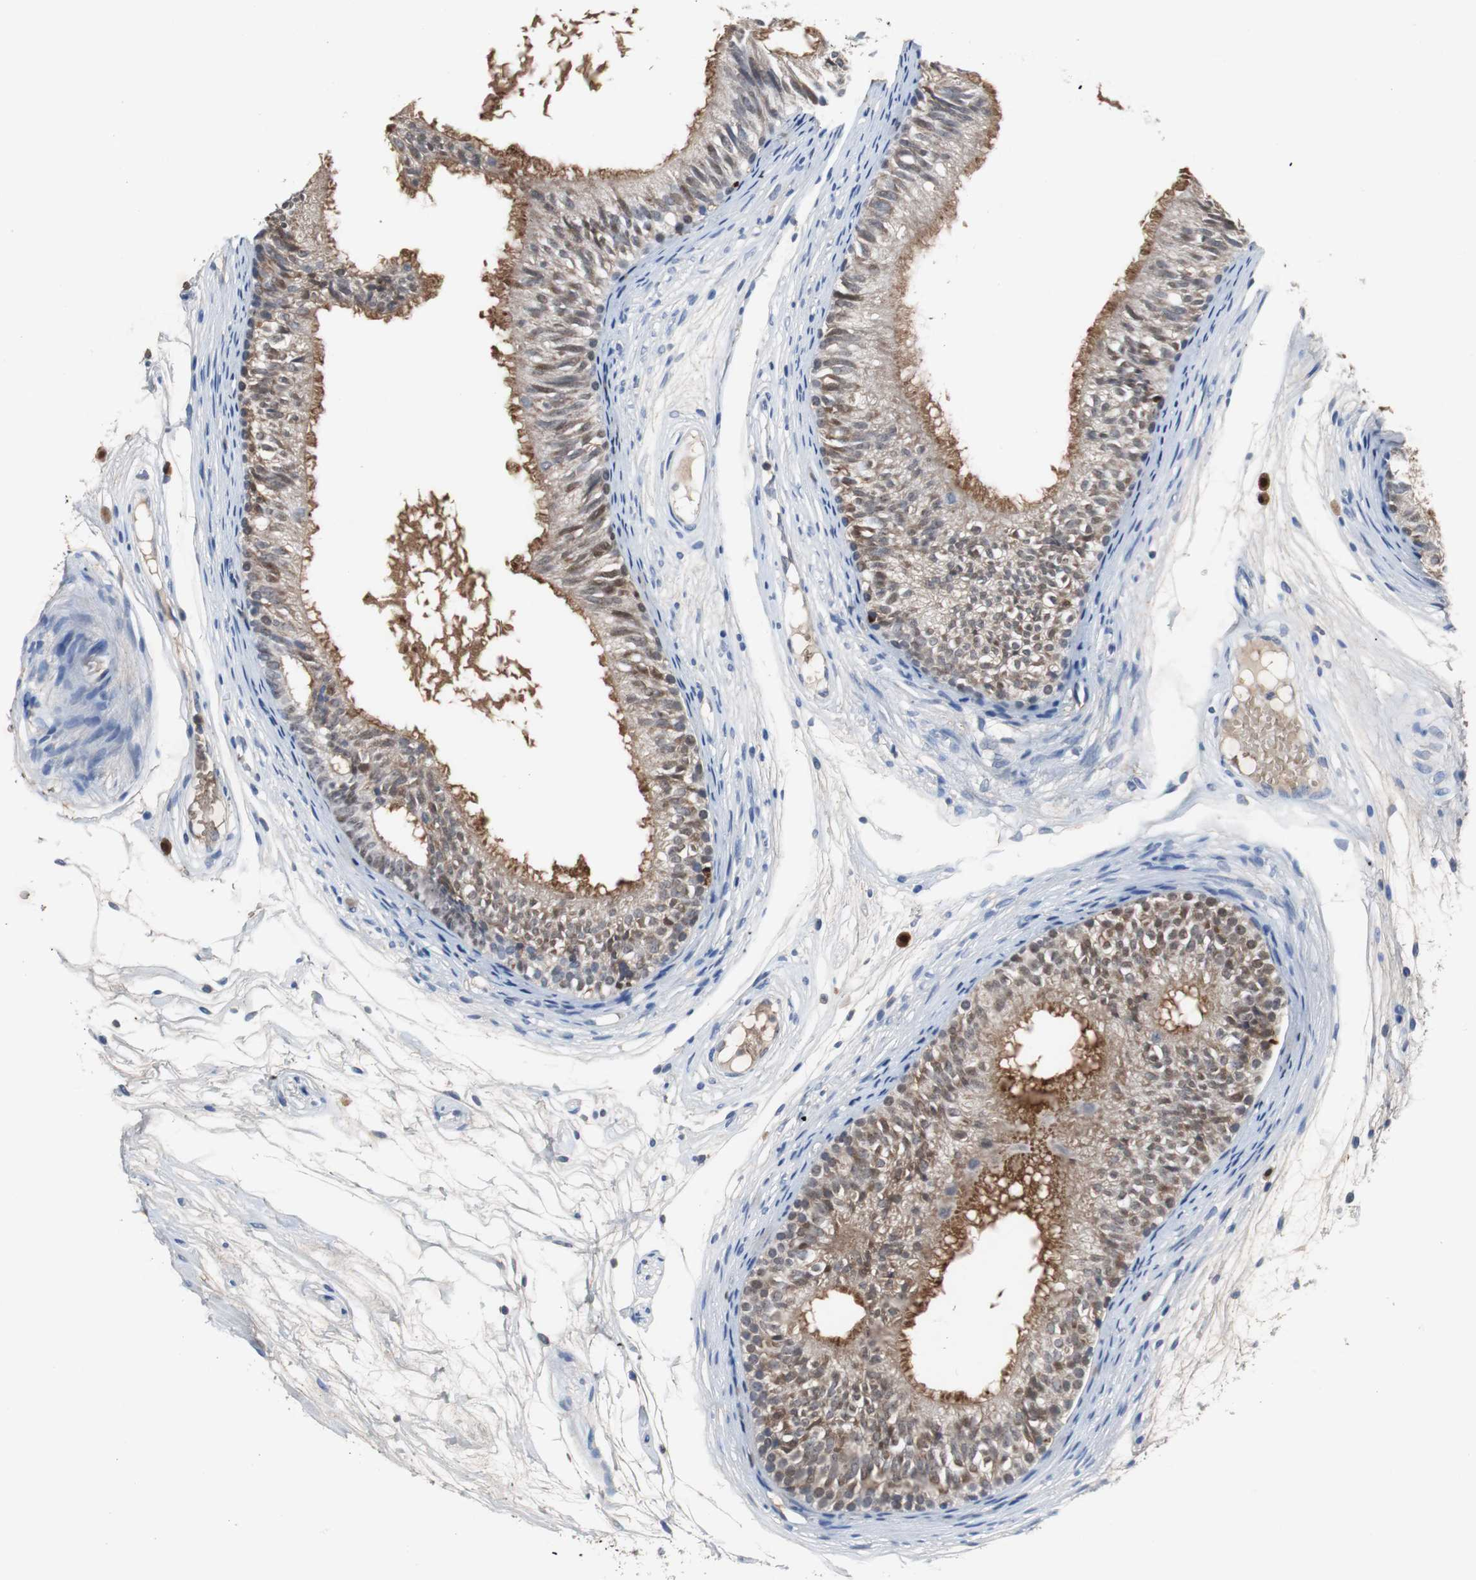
{"staining": {"intensity": "moderate", "quantity": "25%-75%", "location": "cytoplasmic/membranous,nuclear"}, "tissue": "epididymis", "cell_type": "Glandular cells", "image_type": "normal", "snomed": [{"axis": "morphology", "description": "Normal tissue, NOS"}, {"axis": "morphology", "description": "Atrophy, NOS"}, {"axis": "topography", "description": "Testis"}, {"axis": "topography", "description": "Epididymis"}], "caption": "Benign epididymis shows moderate cytoplasmic/membranous,nuclear expression in about 25%-75% of glandular cells.", "gene": "CALB2", "patient": {"sex": "male", "age": 18}}